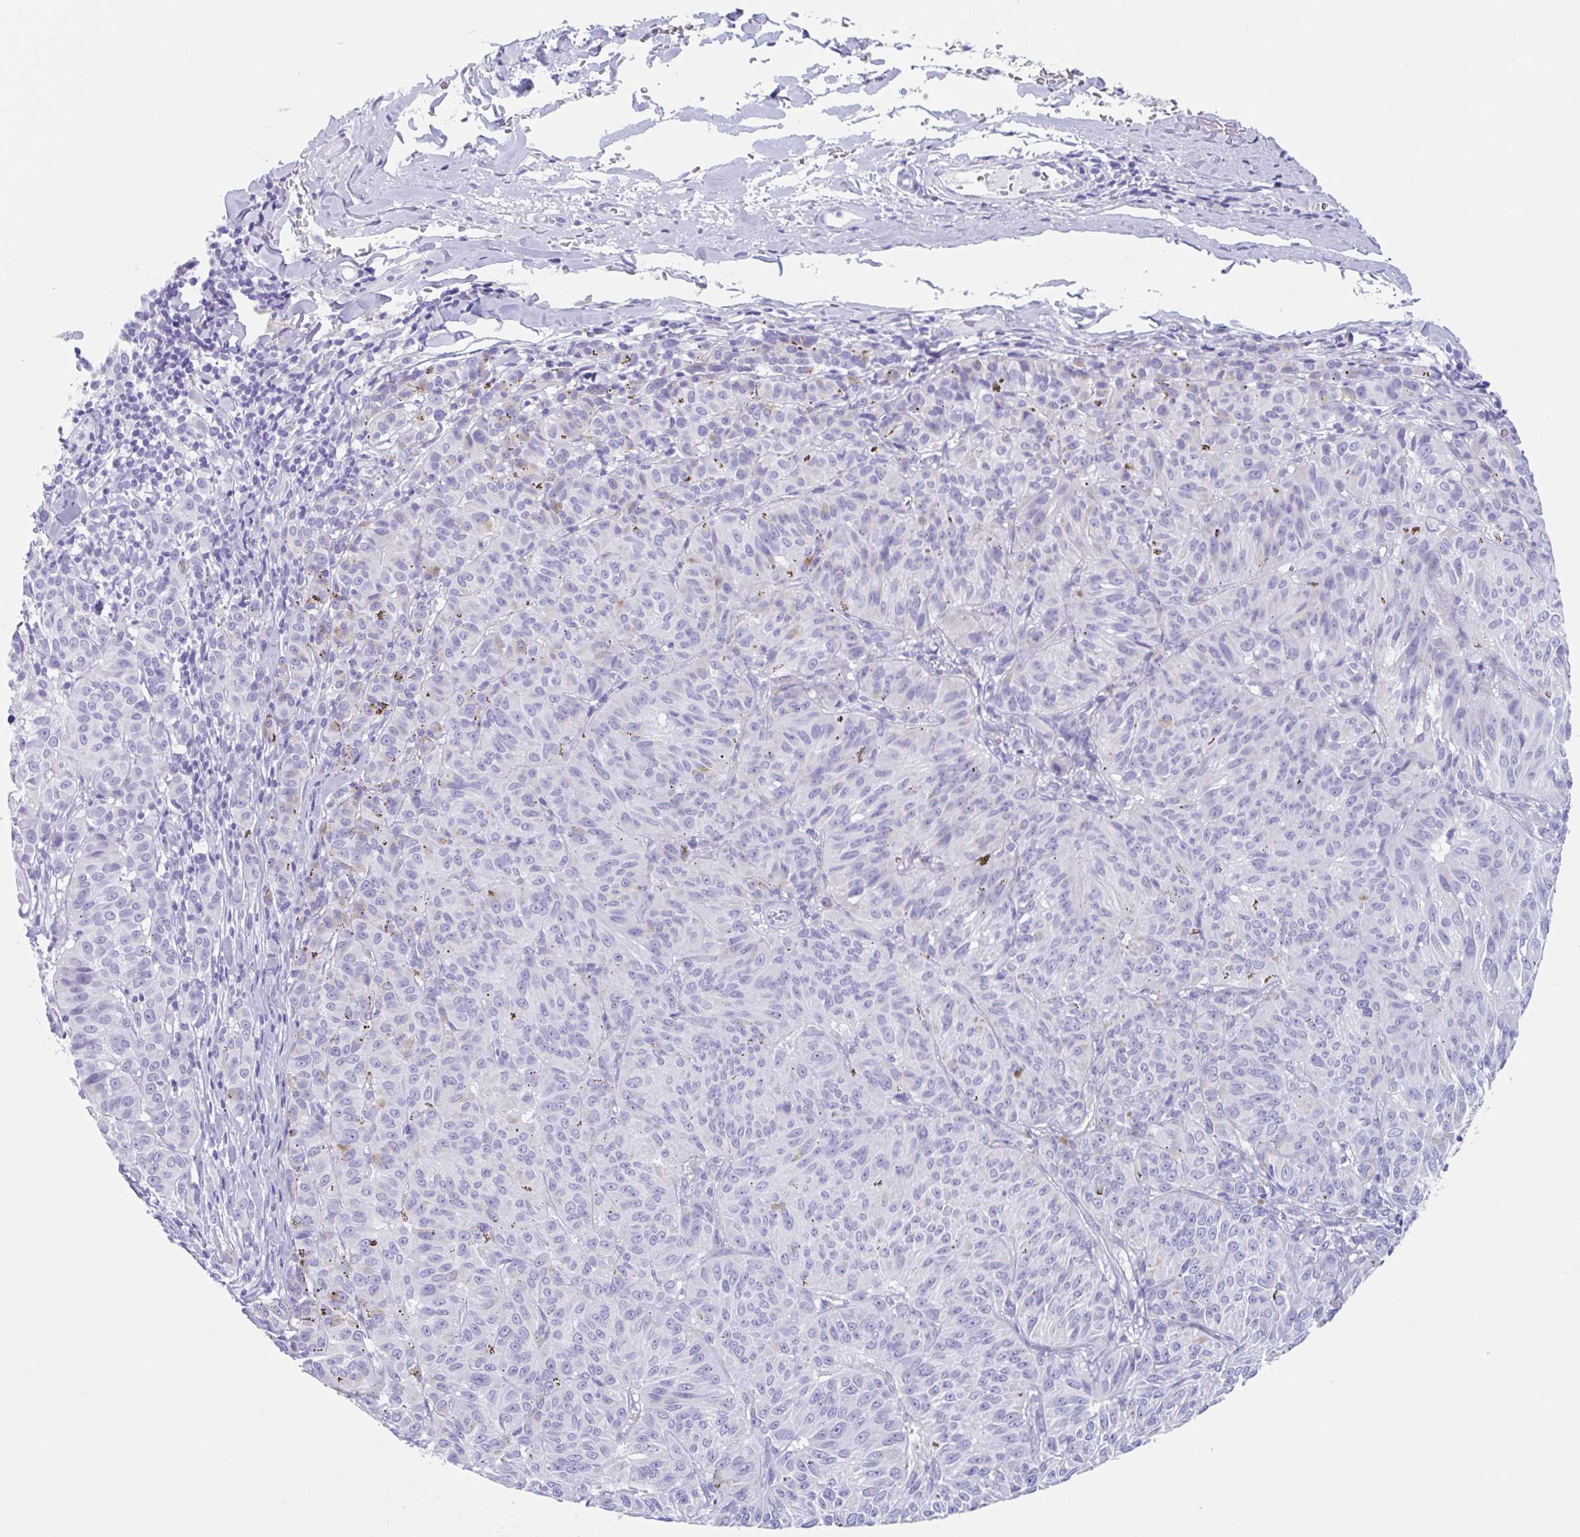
{"staining": {"intensity": "negative", "quantity": "none", "location": "none"}, "tissue": "melanoma", "cell_type": "Tumor cells", "image_type": "cancer", "snomed": [{"axis": "morphology", "description": "Malignant melanoma, NOS"}, {"axis": "topography", "description": "Skin"}], "caption": "Tumor cells are negative for protein expression in human melanoma. (Stains: DAB (3,3'-diaminobenzidine) immunohistochemistry (IHC) with hematoxylin counter stain, Microscopy: brightfield microscopy at high magnification).", "gene": "CPTP", "patient": {"sex": "female", "age": 72}}